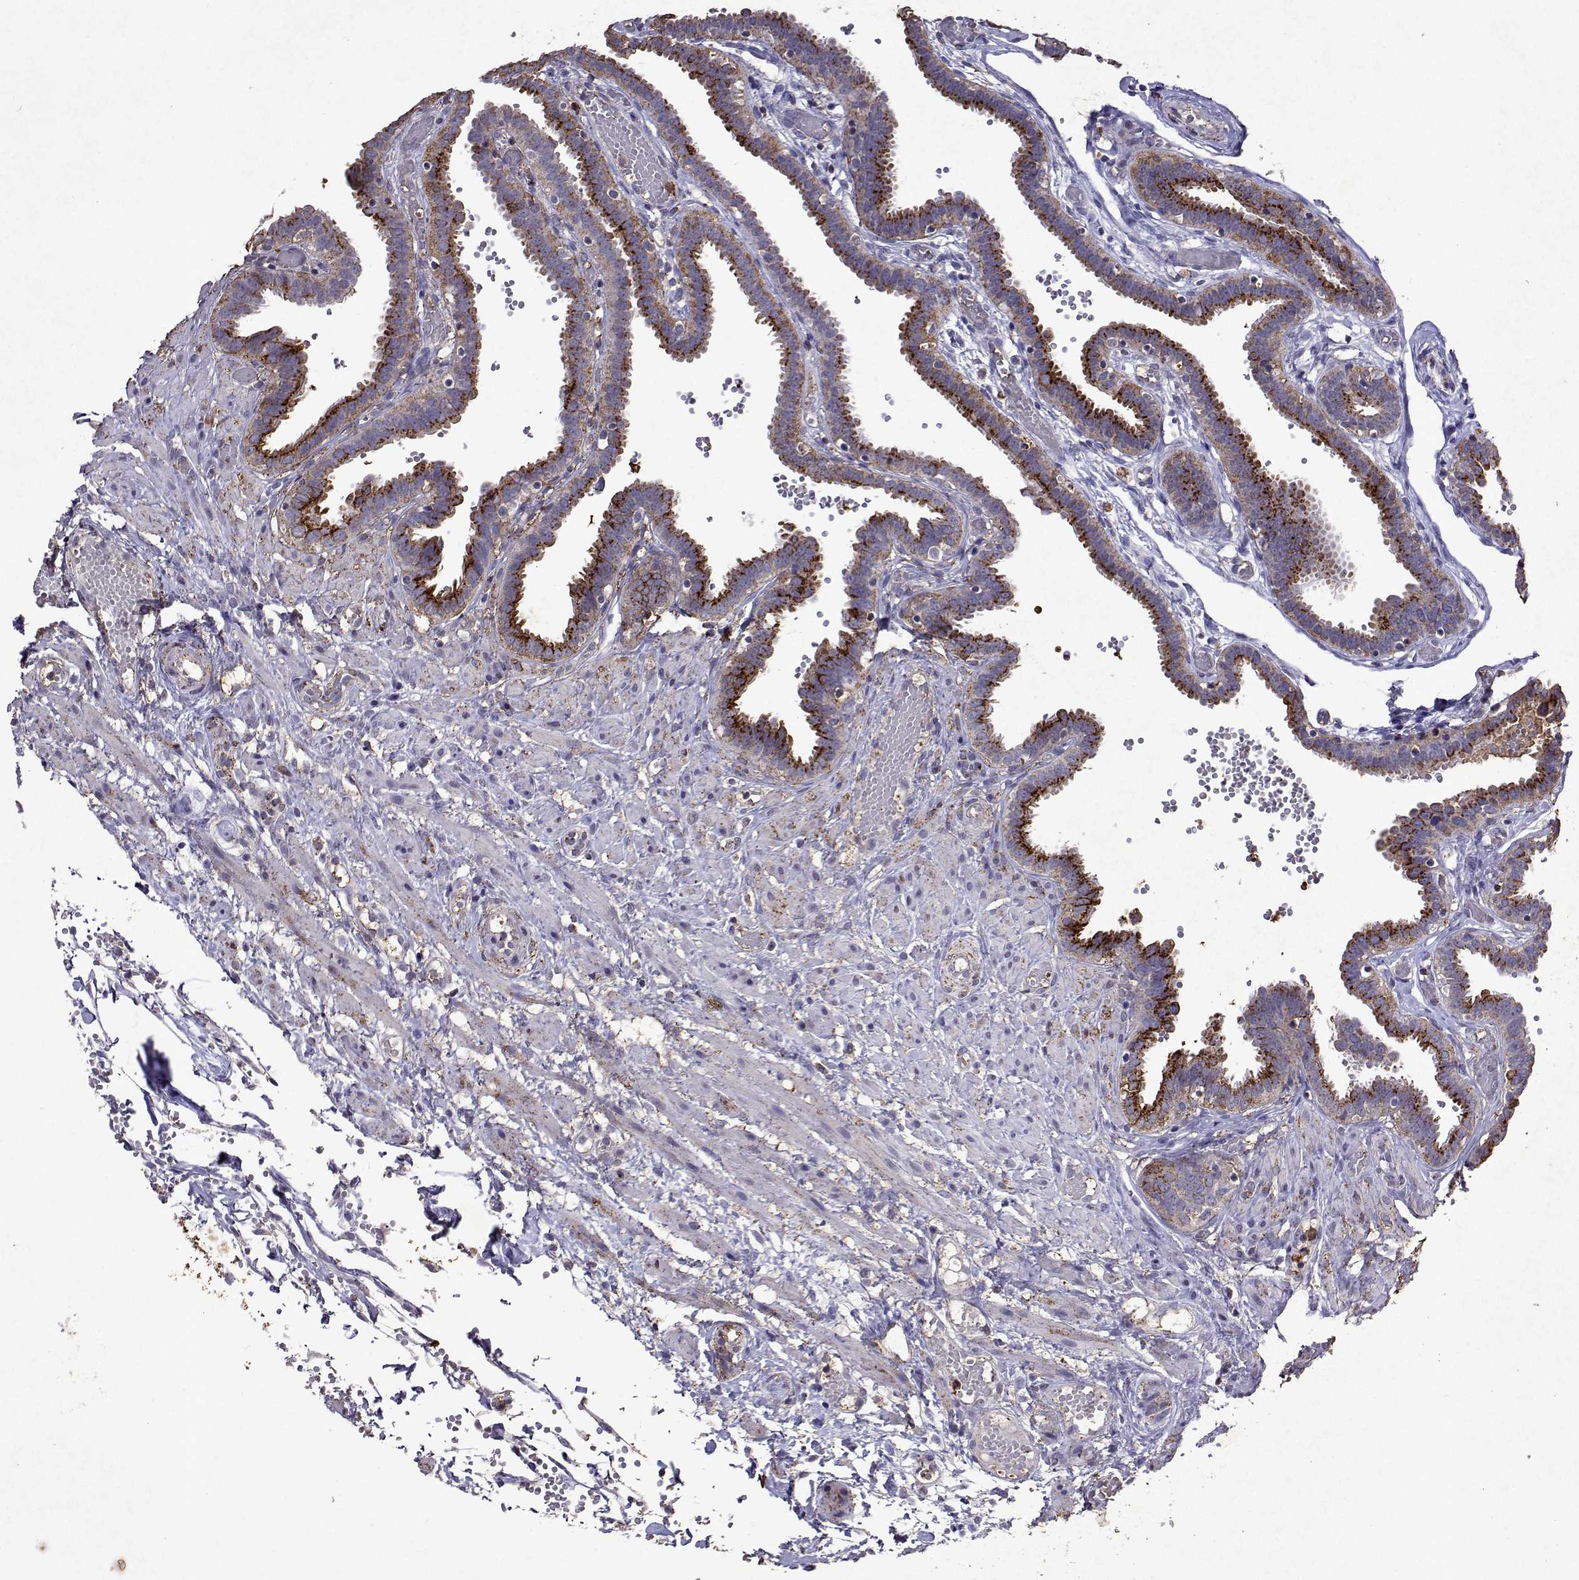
{"staining": {"intensity": "strong", "quantity": "25%-75%", "location": "cytoplasmic/membranous"}, "tissue": "fallopian tube", "cell_type": "Glandular cells", "image_type": "normal", "snomed": [{"axis": "morphology", "description": "Normal tissue, NOS"}, {"axis": "topography", "description": "Fallopian tube"}], "caption": "Immunohistochemical staining of normal human fallopian tube reveals 25%-75% levels of strong cytoplasmic/membranous protein expression in approximately 25%-75% of glandular cells.", "gene": "DUSP28", "patient": {"sex": "female", "age": 37}}